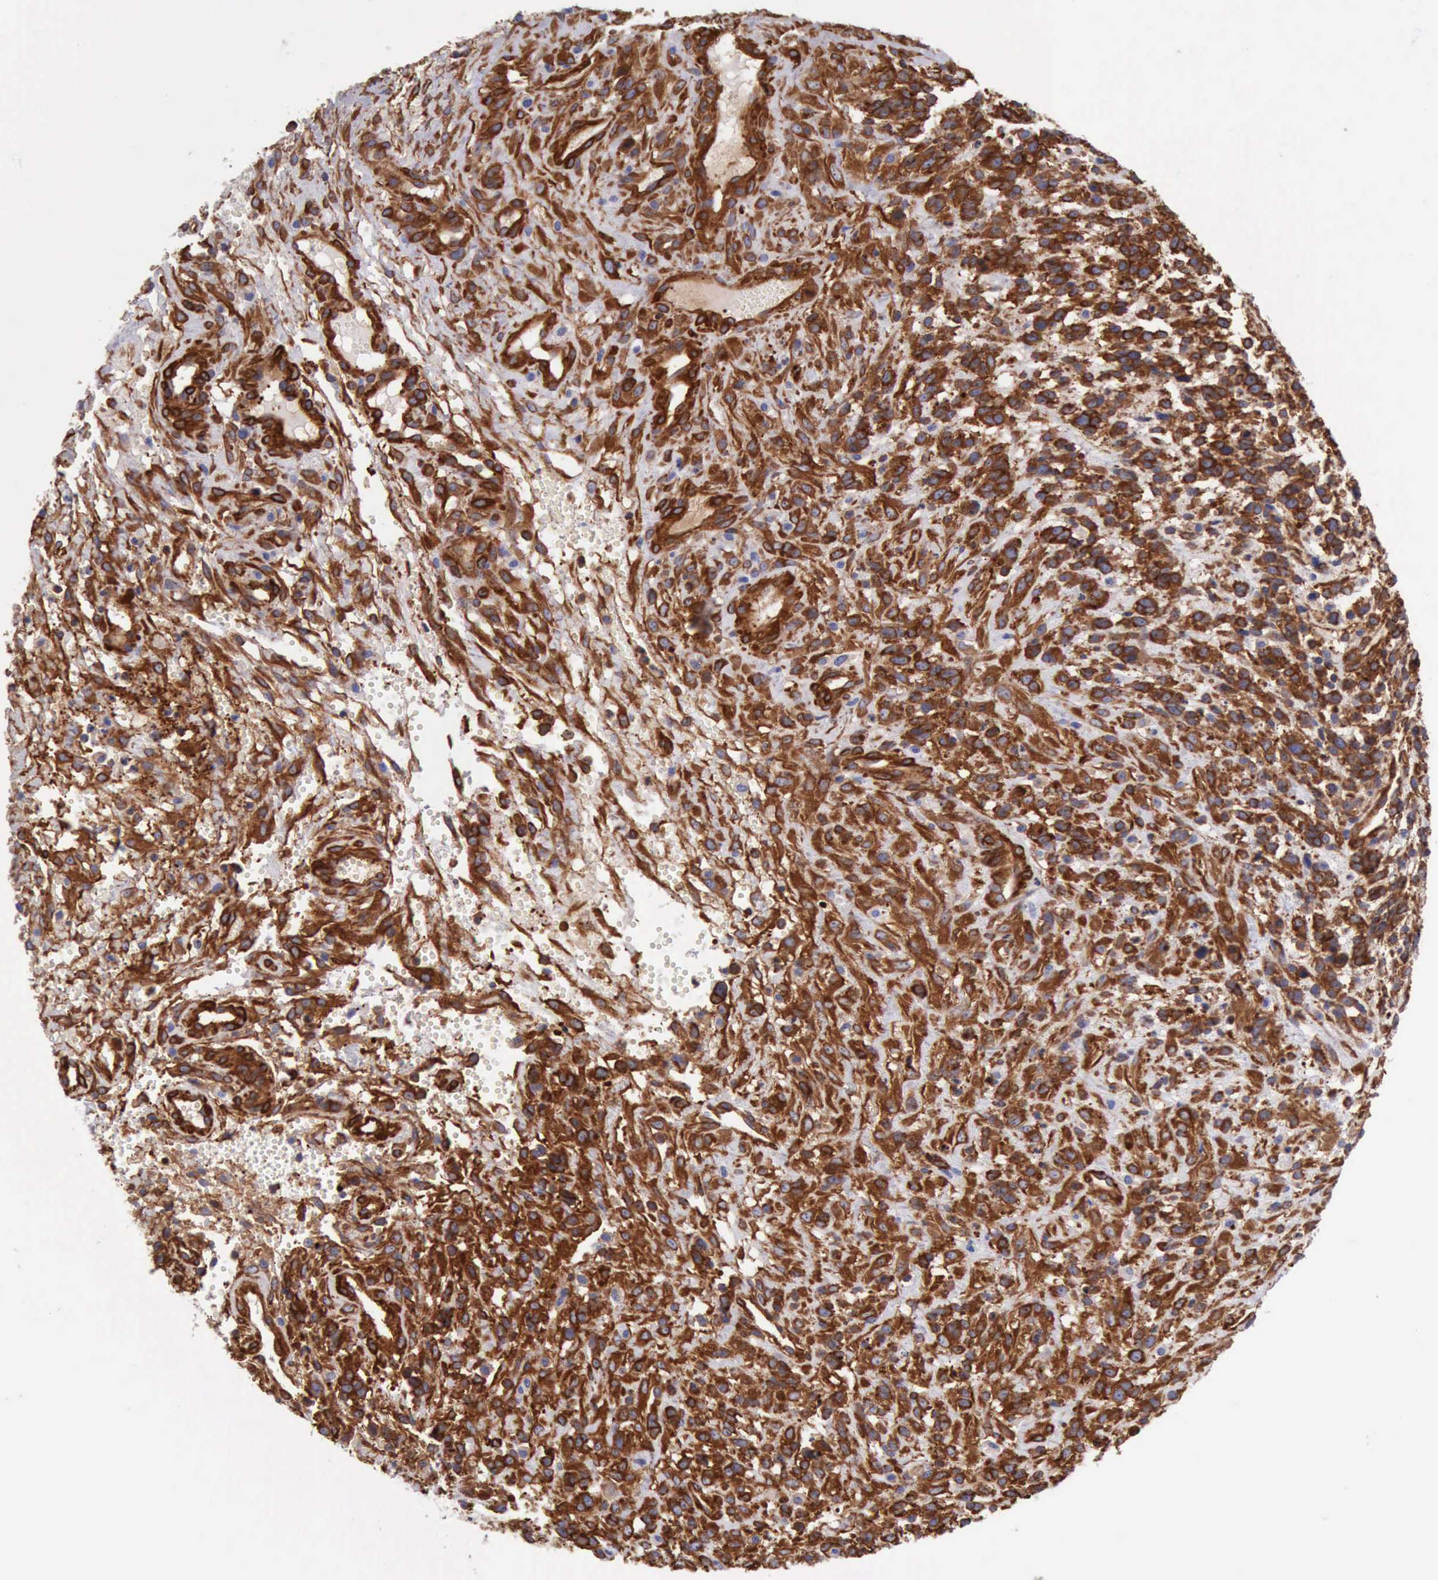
{"staining": {"intensity": "strong", "quantity": ">75%", "location": "cytoplasmic/membranous"}, "tissue": "glioma", "cell_type": "Tumor cells", "image_type": "cancer", "snomed": [{"axis": "morphology", "description": "Glioma, malignant, High grade"}, {"axis": "topography", "description": "Brain"}], "caption": "Protein analysis of malignant high-grade glioma tissue displays strong cytoplasmic/membranous positivity in about >75% of tumor cells.", "gene": "FLNA", "patient": {"sex": "male", "age": 66}}